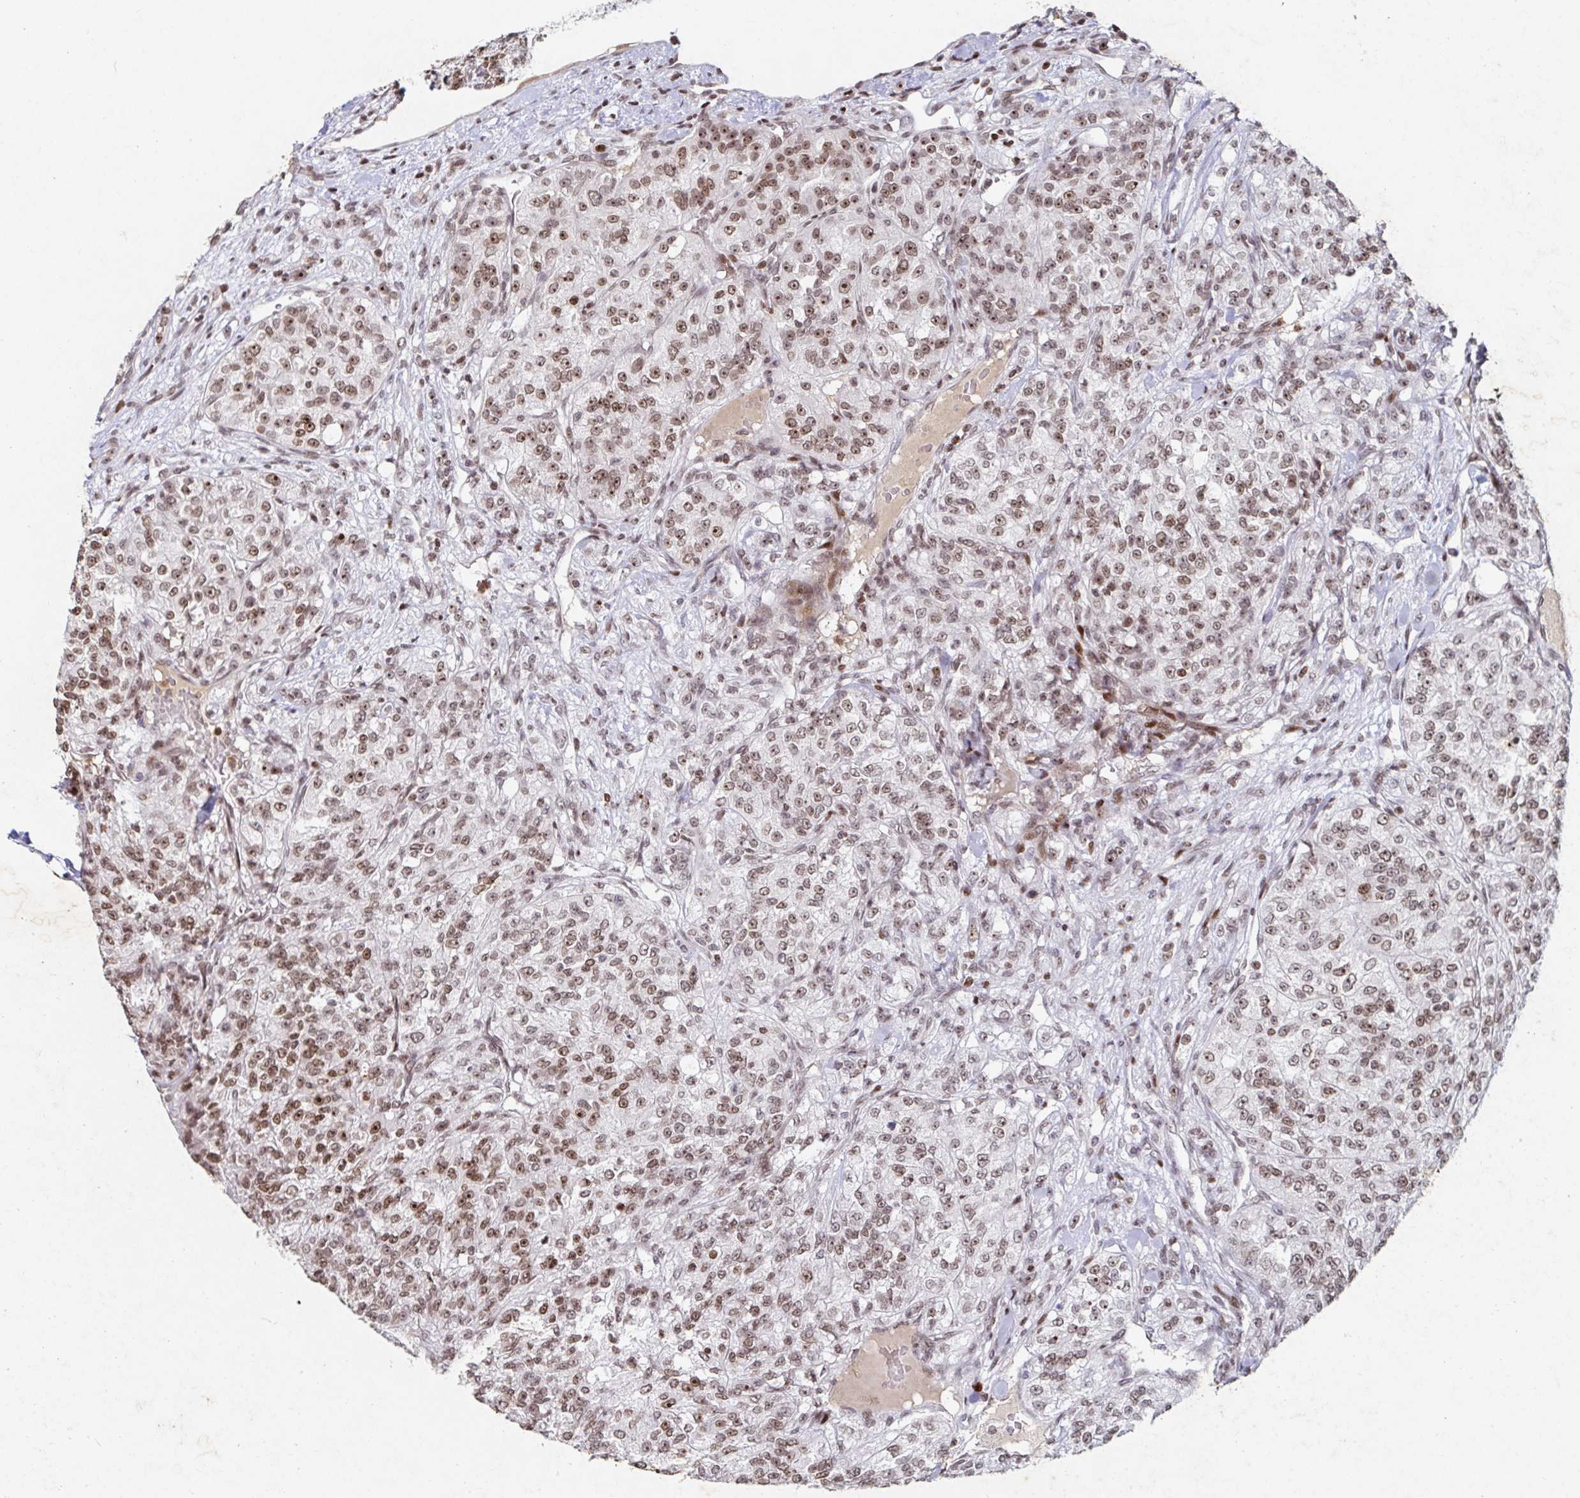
{"staining": {"intensity": "moderate", "quantity": ">75%", "location": "nuclear"}, "tissue": "renal cancer", "cell_type": "Tumor cells", "image_type": "cancer", "snomed": [{"axis": "morphology", "description": "Adenocarcinoma, NOS"}, {"axis": "topography", "description": "Kidney"}], "caption": "Protein staining displays moderate nuclear positivity in approximately >75% of tumor cells in renal cancer (adenocarcinoma).", "gene": "C19orf53", "patient": {"sex": "female", "age": 63}}